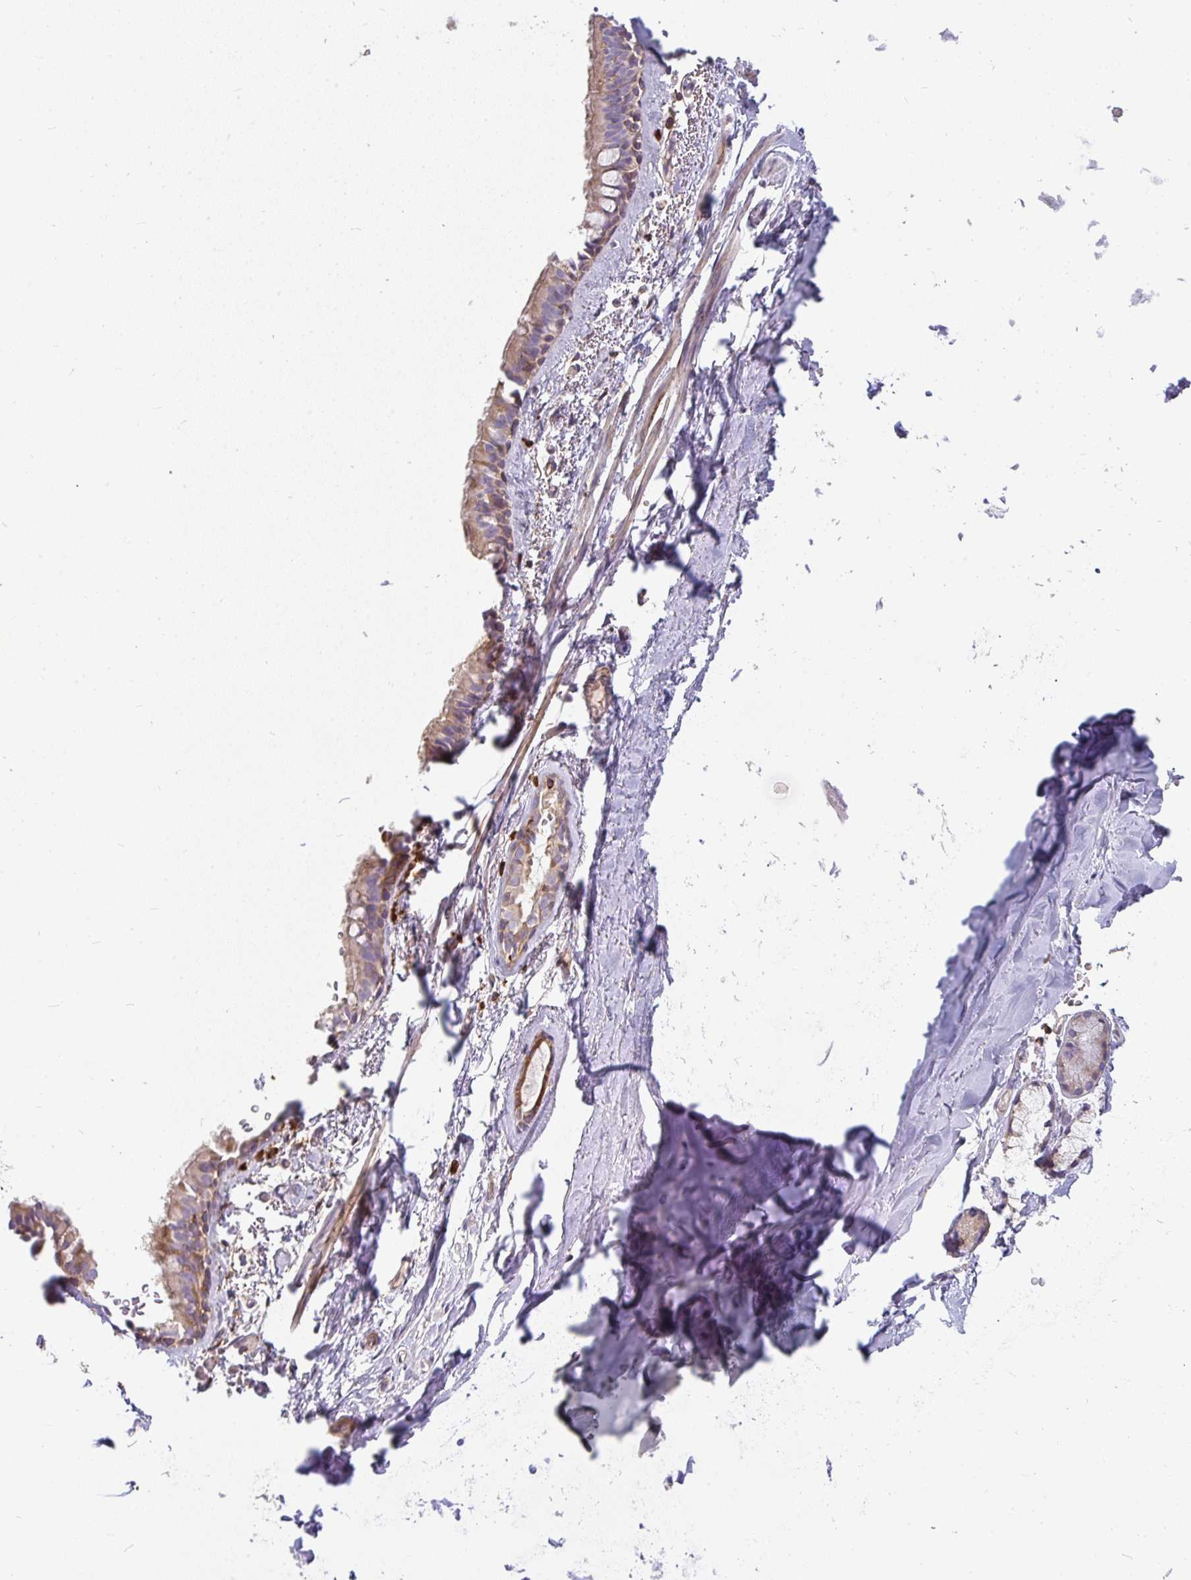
{"staining": {"intensity": "negative", "quantity": "none", "location": "none"}, "tissue": "adipose tissue", "cell_type": "Adipocytes", "image_type": "normal", "snomed": [{"axis": "morphology", "description": "Normal tissue, NOS"}, {"axis": "topography", "description": "Cartilage tissue"}, {"axis": "topography", "description": "Bronchus"}, {"axis": "topography", "description": "Peripheral nerve tissue"}], "caption": "The IHC photomicrograph has no significant expression in adipocytes of adipose tissue.", "gene": "CSF3R", "patient": {"sex": "male", "age": 67}}